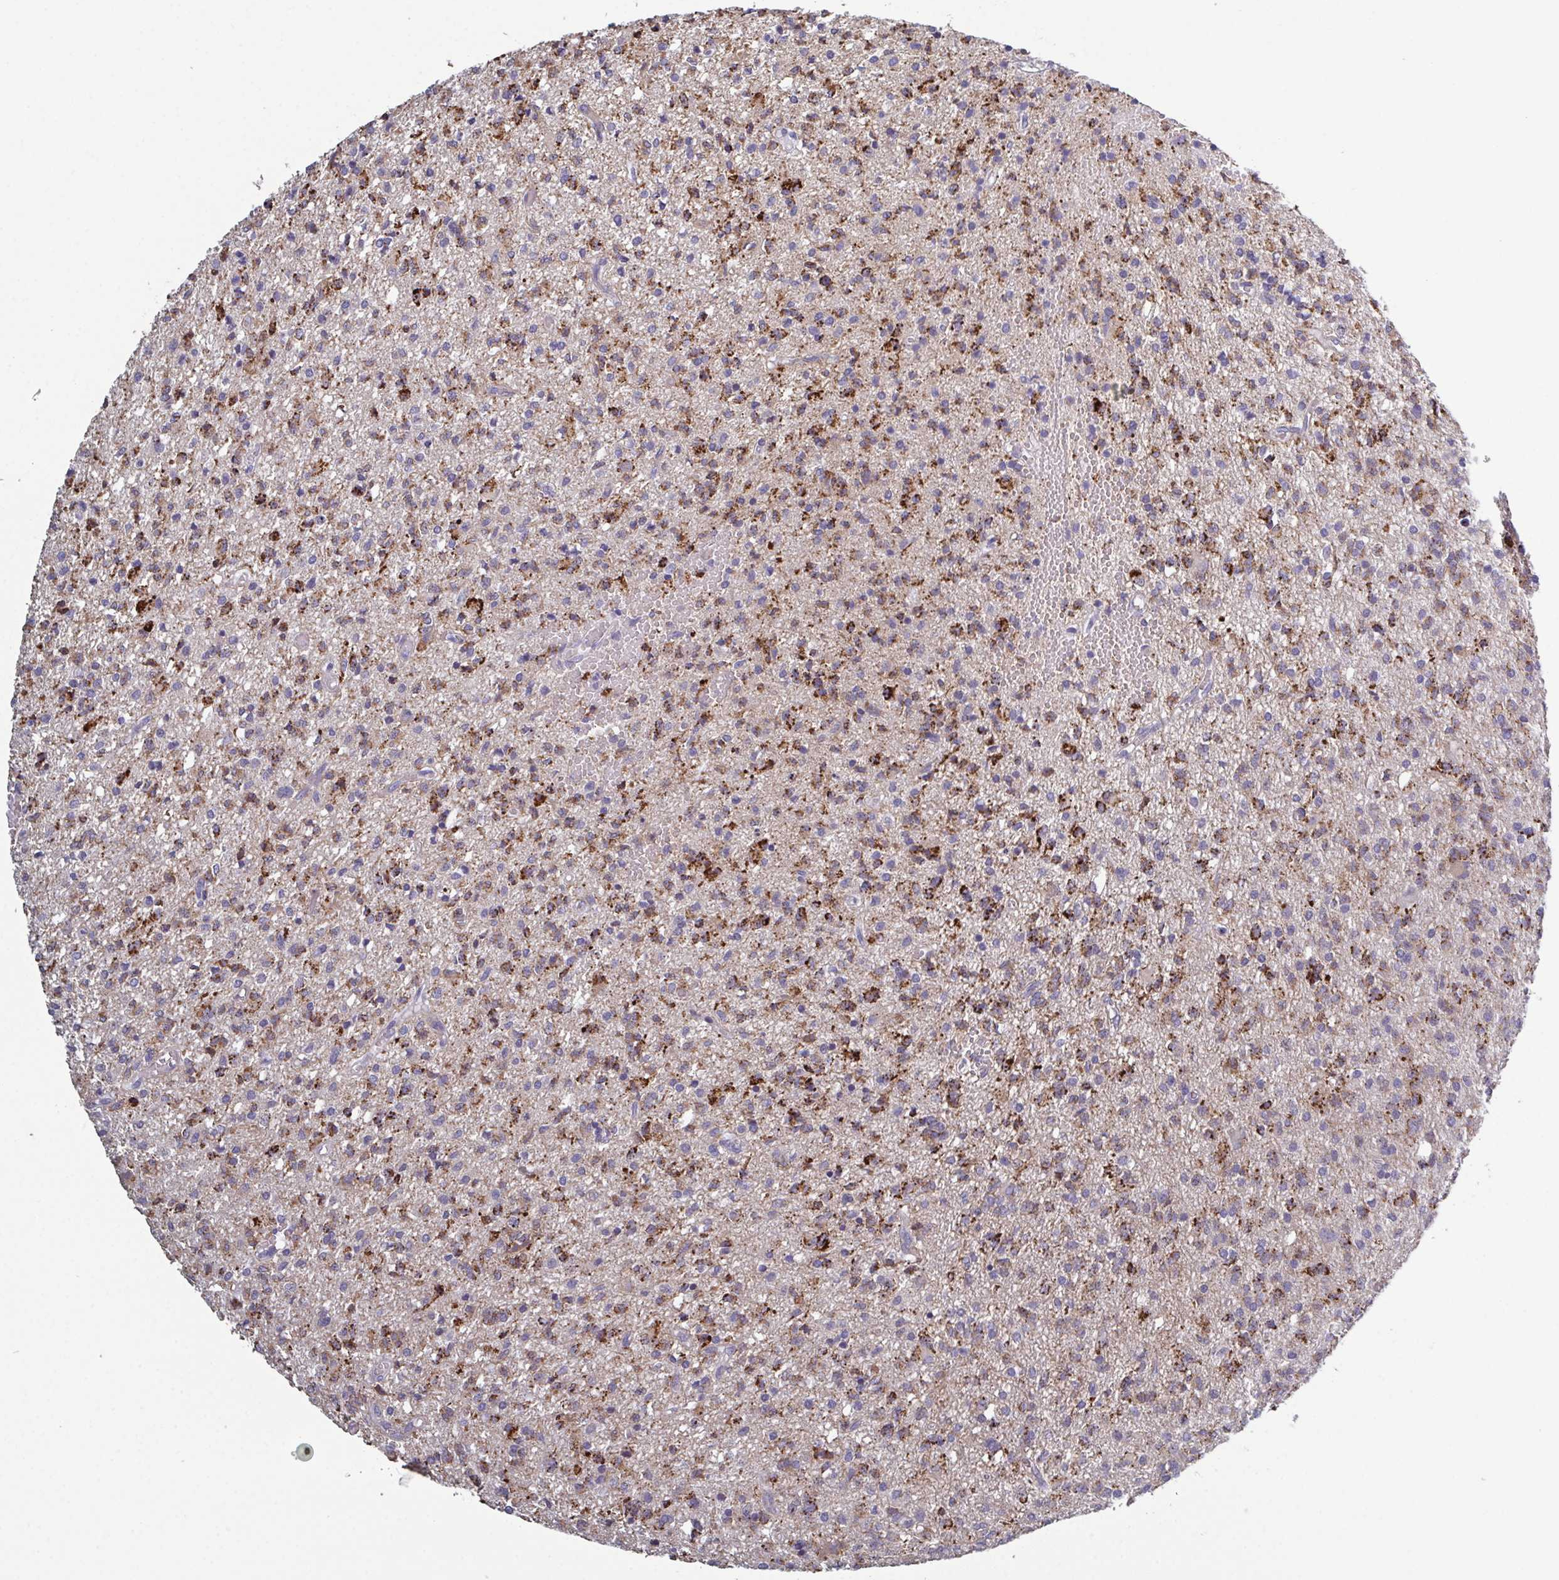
{"staining": {"intensity": "moderate", "quantity": ">75%", "location": "cytoplasmic/membranous"}, "tissue": "glioma", "cell_type": "Tumor cells", "image_type": "cancer", "snomed": [{"axis": "morphology", "description": "Glioma, malignant, Low grade"}, {"axis": "topography", "description": "Brain"}], "caption": "This histopathology image displays IHC staining of malignant glioma (low-grade), with medium moderate cytoplasmic/membranous positivity in approximately >75% of tumor cells.", "gene": "GLDC", "patient": {"sex": "male", "age": 64}}